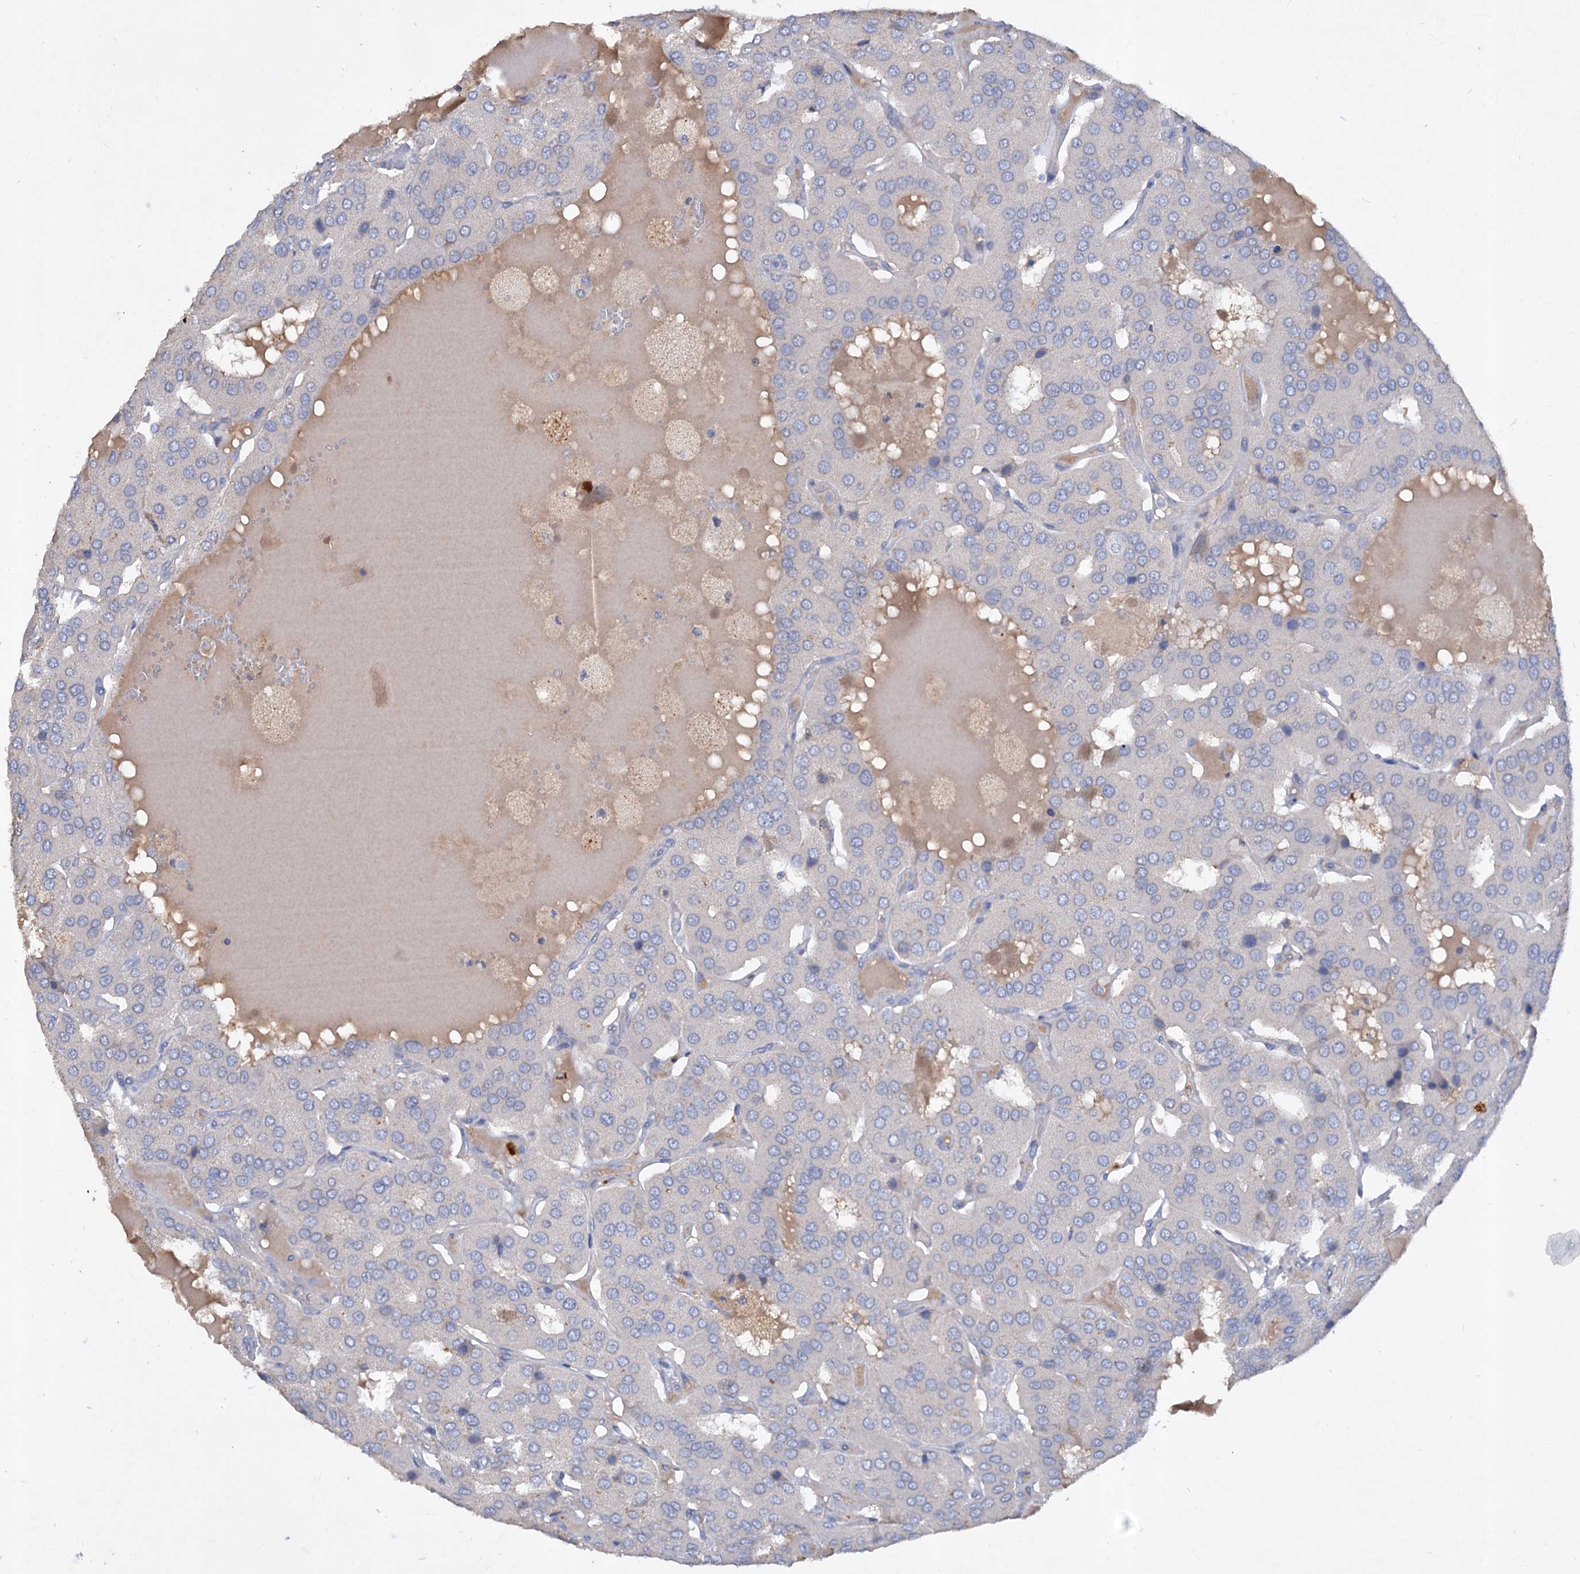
{"staining": {"intensity": "negative", "quantity": "none", "location": "none"}, "tissue": "parathyroid gland", "cell_type": "Glandular cells", "image_type": "normal", "snomed": [{"axis": "morphology", "description": "Normal tissue, NOS"}, {"axis": "morphology", "description": "Adenoma, NOS"}, {"axis": "topography", "description": "Parathyroid gland"}], "caption": "DAB immunohistochemical staining of normal parathyroid gland demonstrates no significant positivity in glandular cells.", "gene": "ATP4A", "patient": {"sex": "female", "age": 86}}